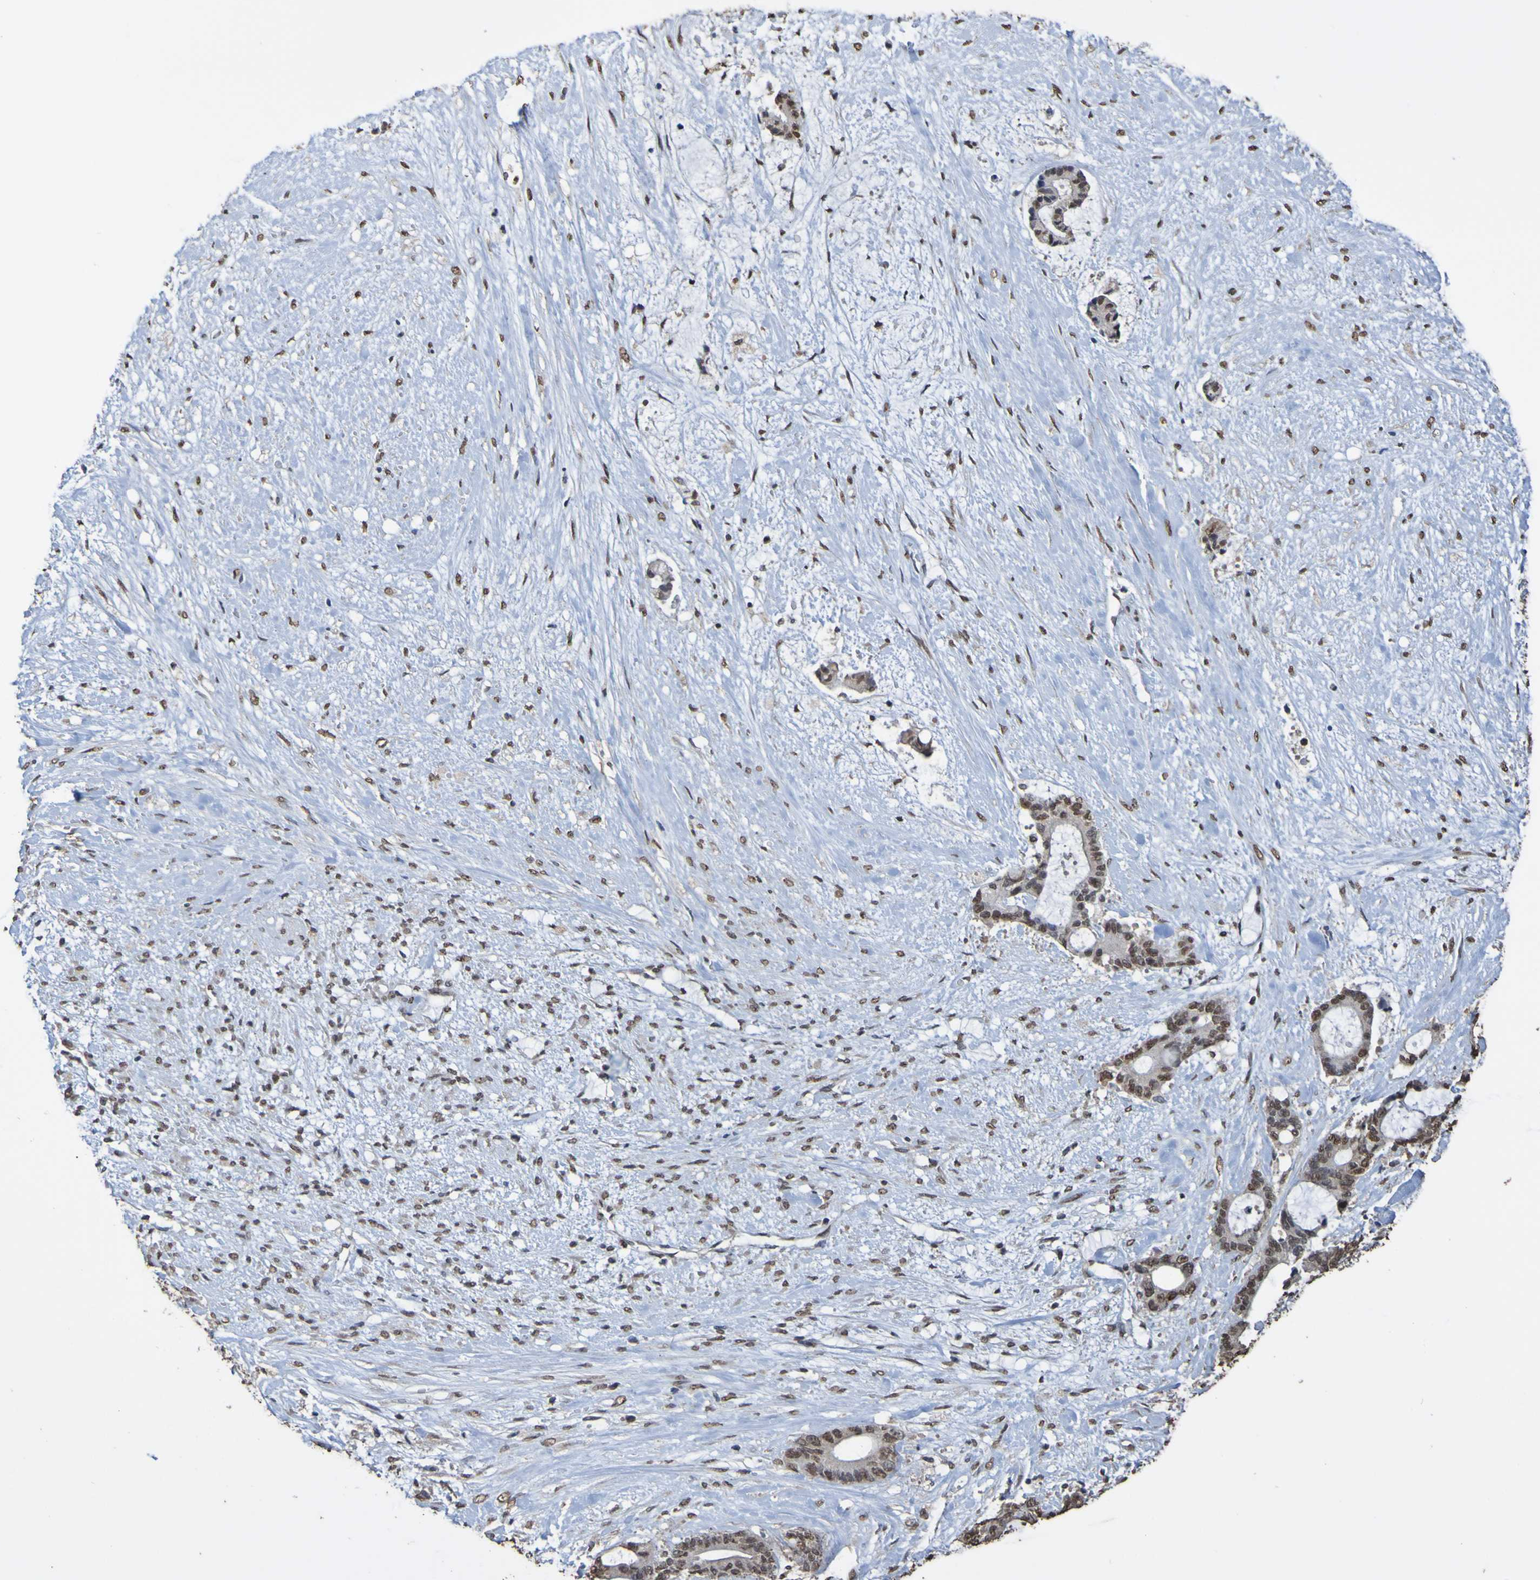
{"staining": {"intensity": "moderate", "quantity": ">75%", "location": "nuclear"}, "tissue": "liver cancer", "cell_type": "Tumor cells", "image_type": "cancer", "snomed": [{"axis": "morphology", "description": "Normal tissue, NOS"}, {"axis": "morphology", "description": "Cholangiocarcinoma"}, {"axis": "topography", "description": "Liver"}, {"axis": "topography", "description": "Peripheral nerve tissue"}], "caption": "The photomicrograph displays immunohistochemical staining of liver cancer. There is moderate nuclear expression is present in about >75% of tumor cells.", "gene": "ALKBH2", "patient": {"sex": "female", "age": 73}}